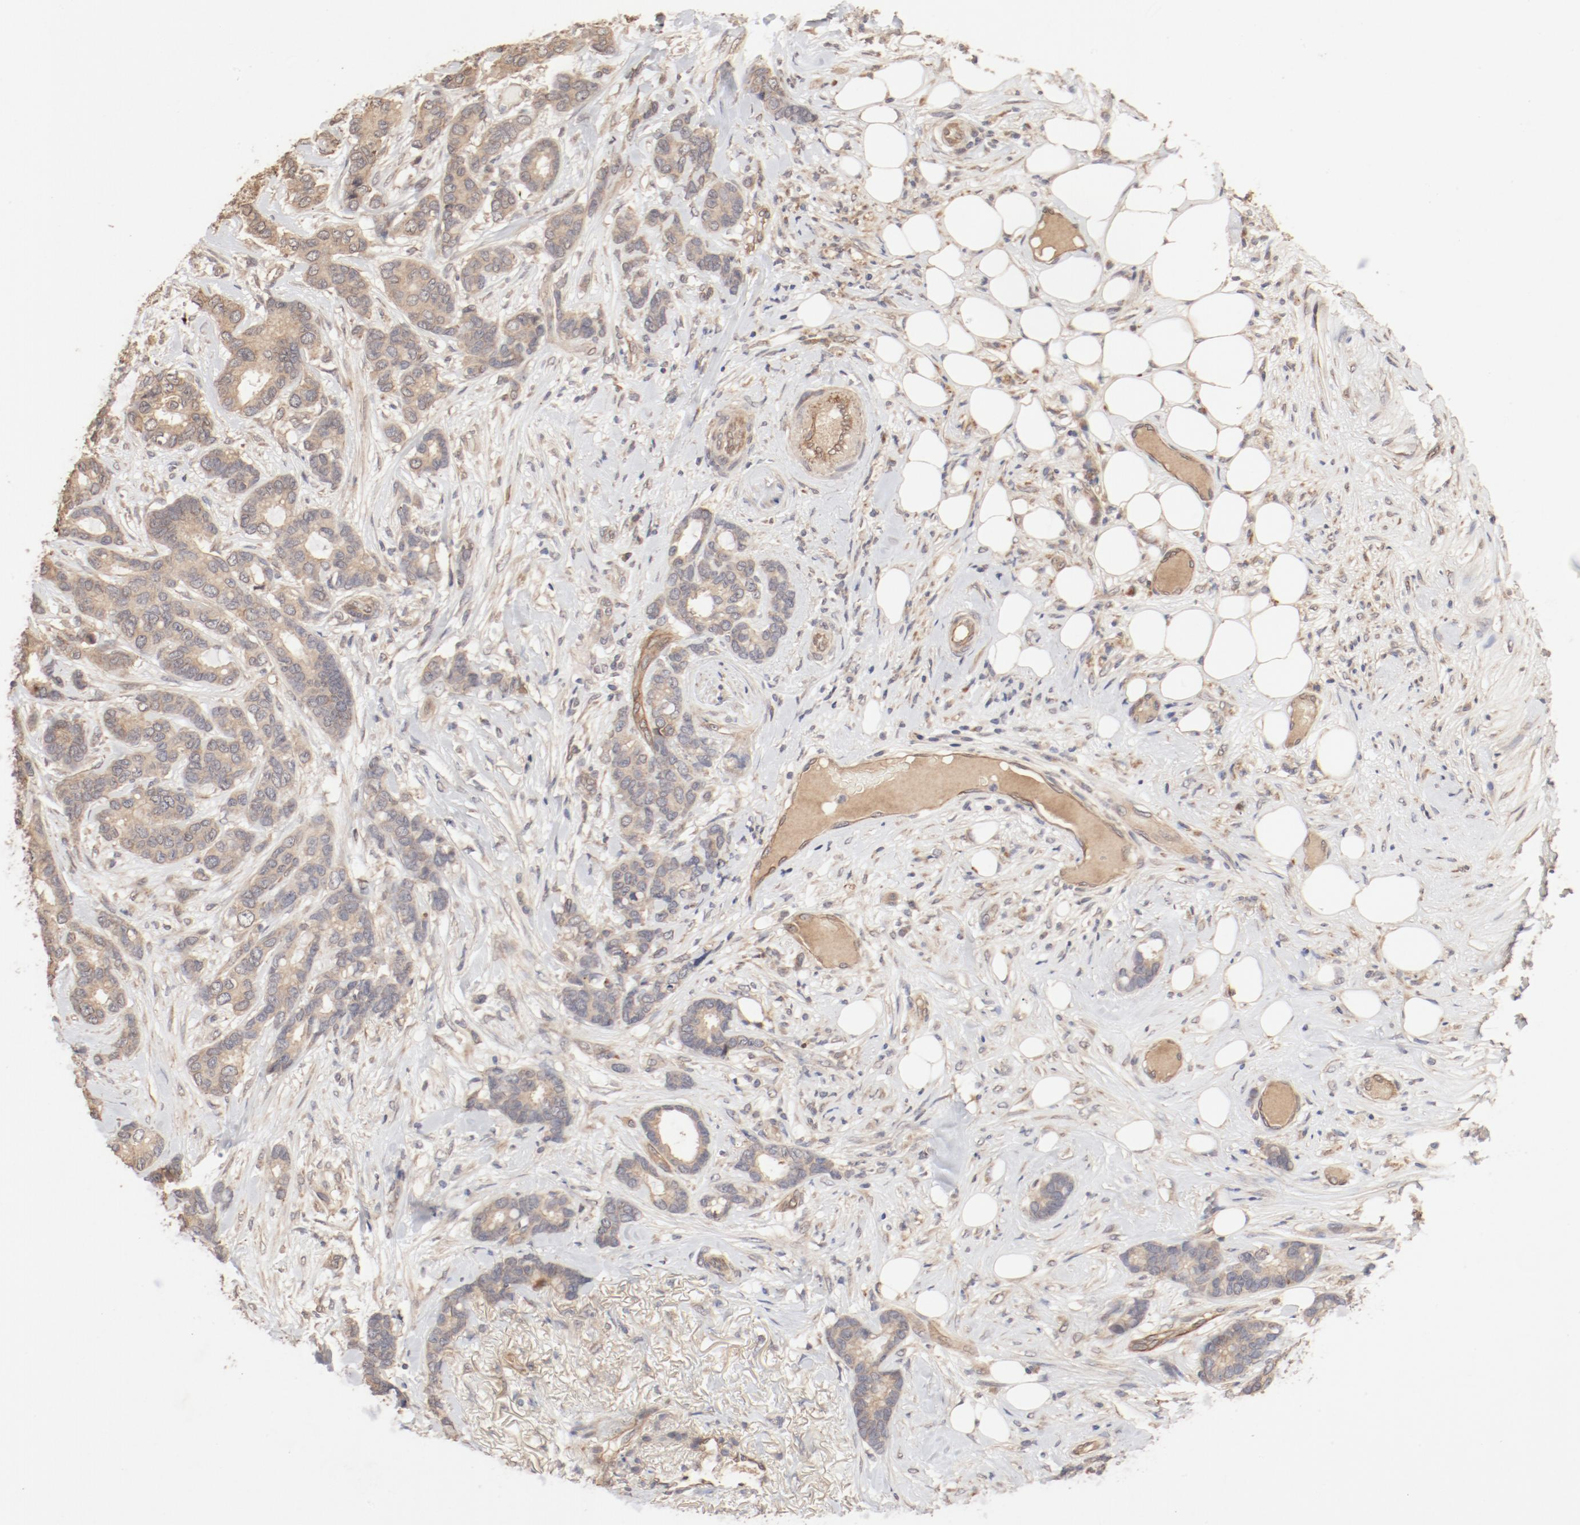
{"staining": {"intensity": "moderate", "quantity": ">75%", "location": "cytoplasmic/membranous"}, "tissue": "breast cancer", "cell_type": "Tumor cells", "image_type": "cancer", "snomed": [{"axis": "morphology", "description": "Duct carcinoma"}, {"axis": "topography", "description": "Breast"}], "caption": "Tumor cells demonstrate medium levels of moderate cytoplasmic/membranous positivity in about >75% of cells in breast cancer.", "gene": "IL3RA", "patient": {"sex": "female", "age": 87}}